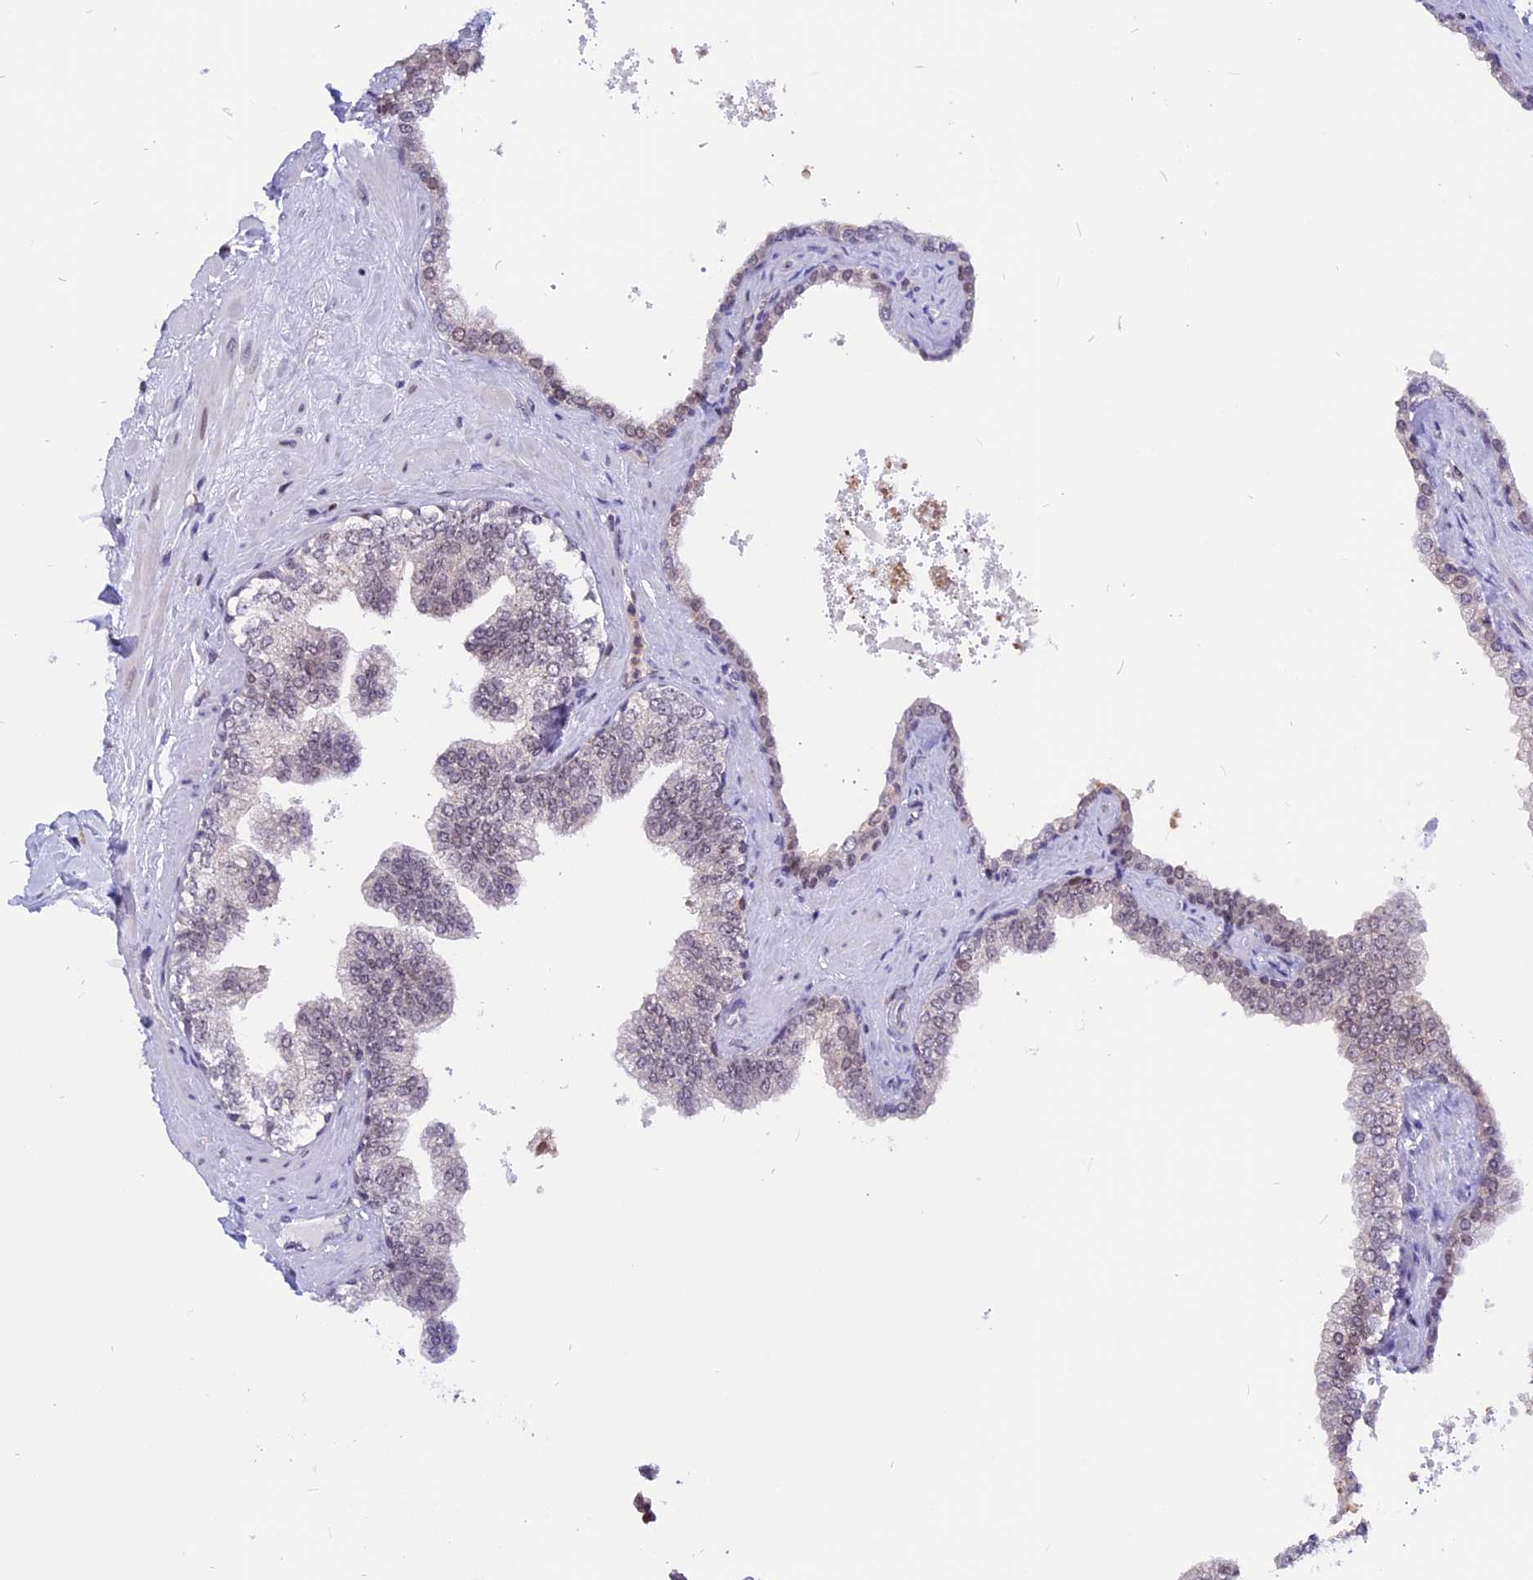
{"staining": {"intensity": "moderate", "quantity": "25%-75%", "location": "nuclear"}, "tissue": "prostate", "cell_type": "Glandular cells", "image_type": "normal", "snomed": [{"axis": "morphology", "description": "Normal tissue, NOS"}, {"axis": "topography", "description": "Prostate"}], "caption": "Glandular cells demonstrate medium levels of moderate nuclear expression in about 25%-75% of cells in benign prostate. Immunohistochemistry stains the protein of interest in brown and the nuclei are stained blue.", "gene": "TADA3", "patient": {"sex": "male", "age": 60}}